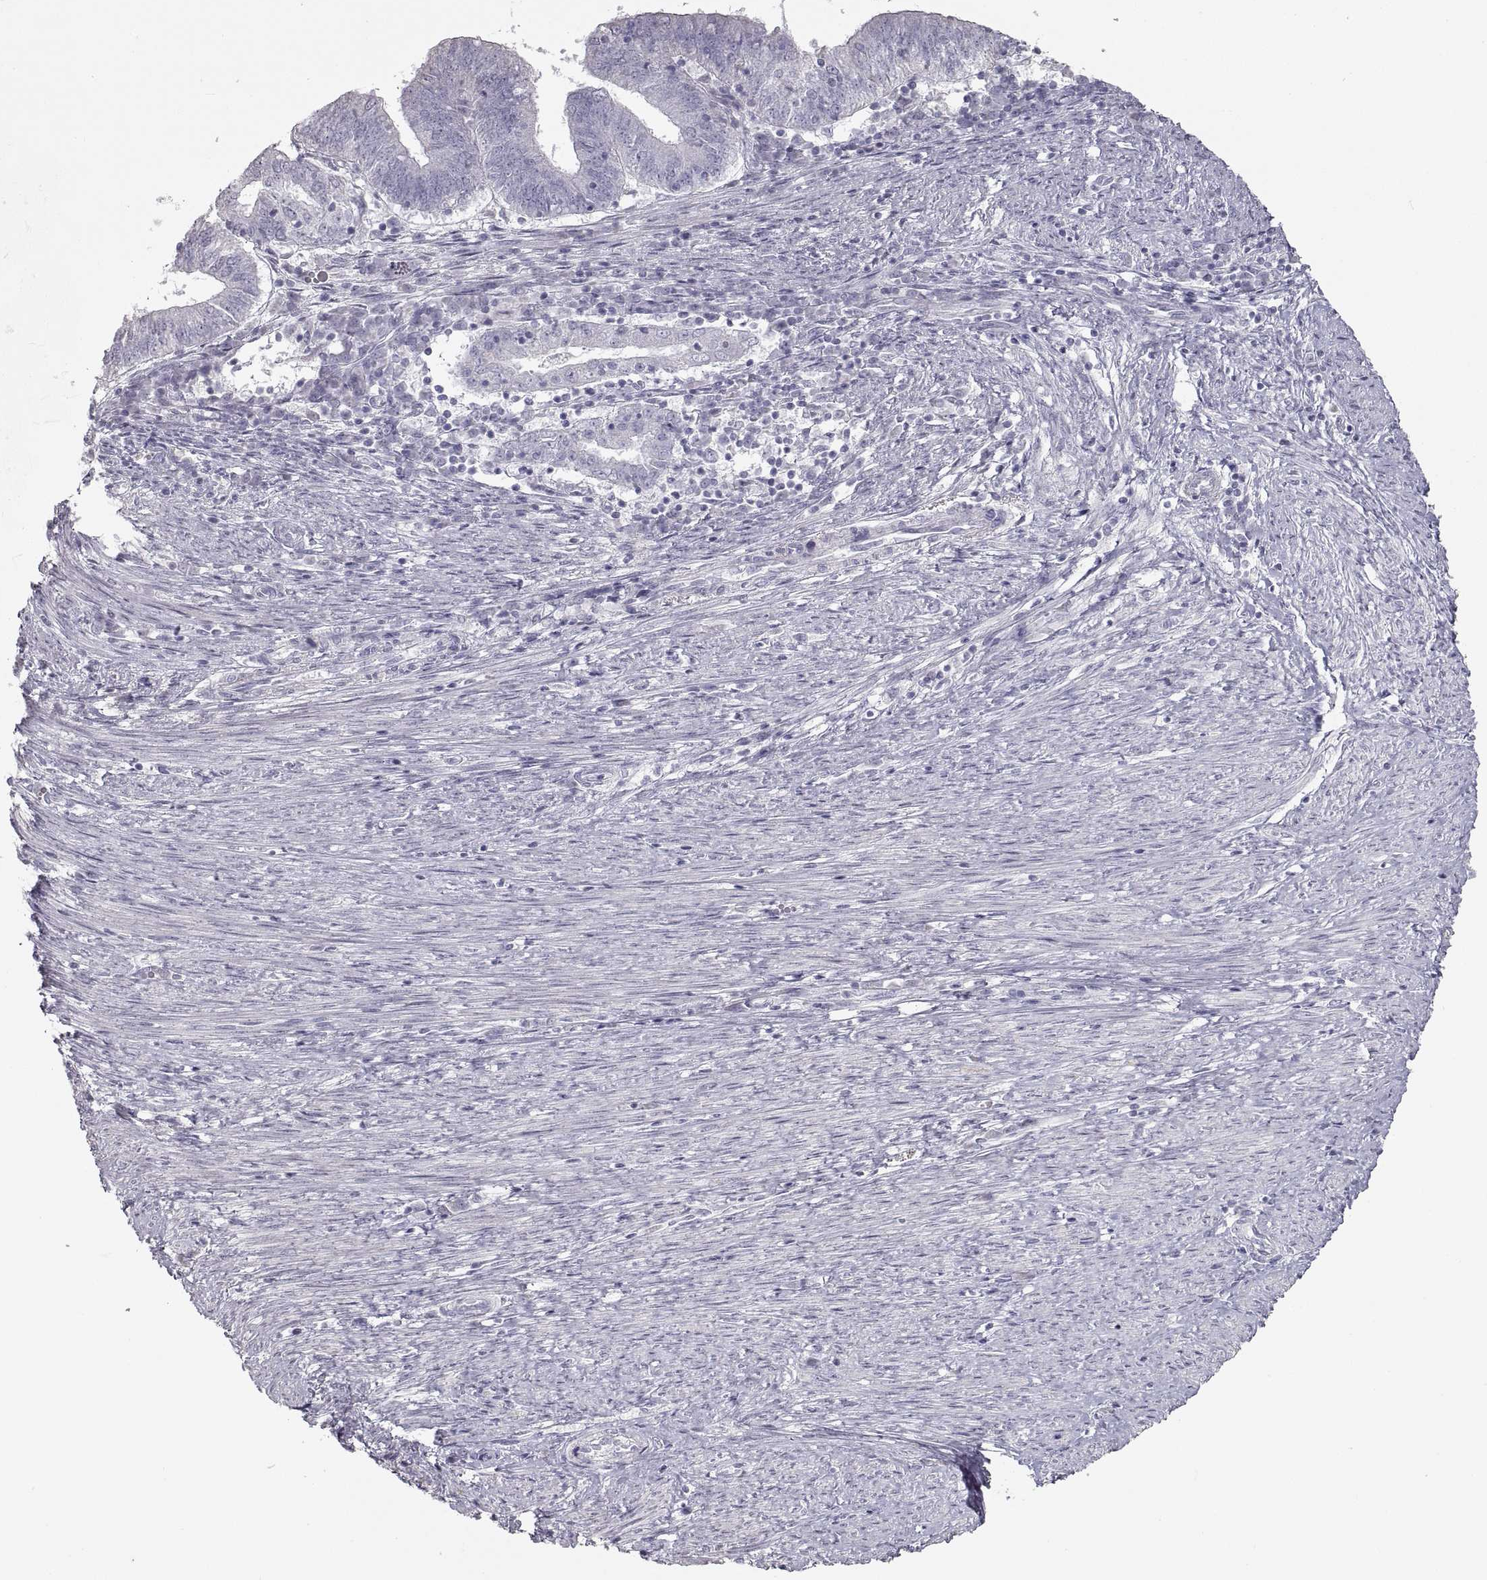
{"staining": {"intensity": "negative", "quantity": "none", "location": "none"}, "tissue": "endometrial cancer", "cell_type": "Tumor cells", "image_type": "cancer", "snomed": [{"axis": "morphology", "description": "Adenocarcinoma, NOS"}, {"axis": "topography", "description": "Endometrium"}], "caption": "Immunohistochemical staining of endometrial cancer (adenocarcinoma) demonstrates no significant expression in tumor cells. Brightfield microscopy of IHC stained with DAB (3,3'-diaminobenzidine) (brown) and hematoxylin (blue), captured at high magnification.", "gene": "ZP3", "patient": {"sex": "female", "age": 82}}